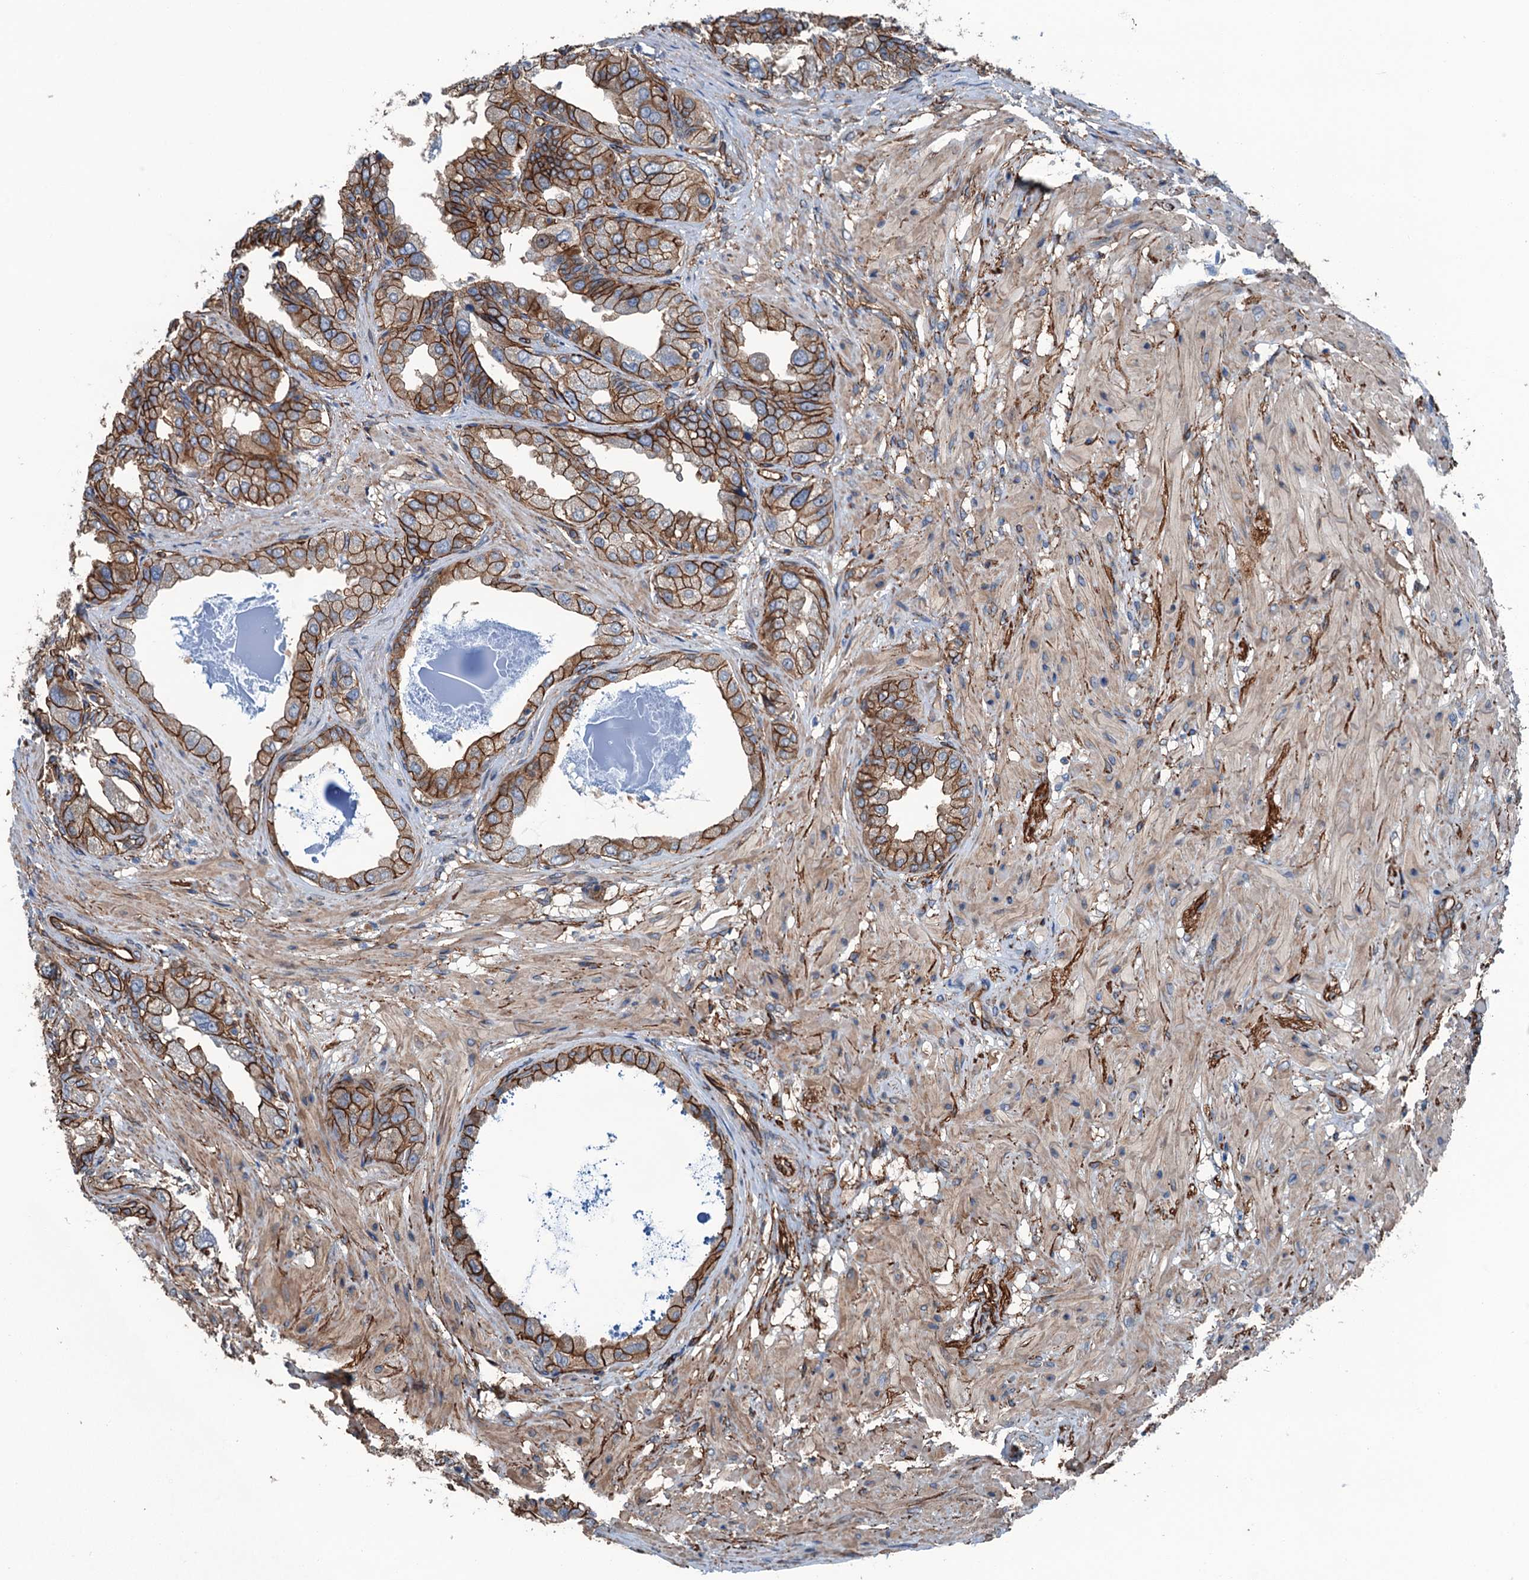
{"staining": {"intensity": "strong", "quantity": ">75%", "location": "cytoplasmic/membranous"}, "tissue": "seminal vesicle", "cell_type": "Glandular cells", "image_type": "normal", "snomed": [{"axis": "morphology", "description": "Normal tissue, NOS"}, {"axis": "topography", "description": "Seminal veicle"}], "caption": "Seminal vesicle stained with IHC reveals strong cytoplasmic/membranous expression in approximately >75% of glandular cells. (DAB IHC, brown staining for protein, blue staining for nuclei).", "gene": "NMRAL1", "patient": {"sex": "male", "age": 63}}